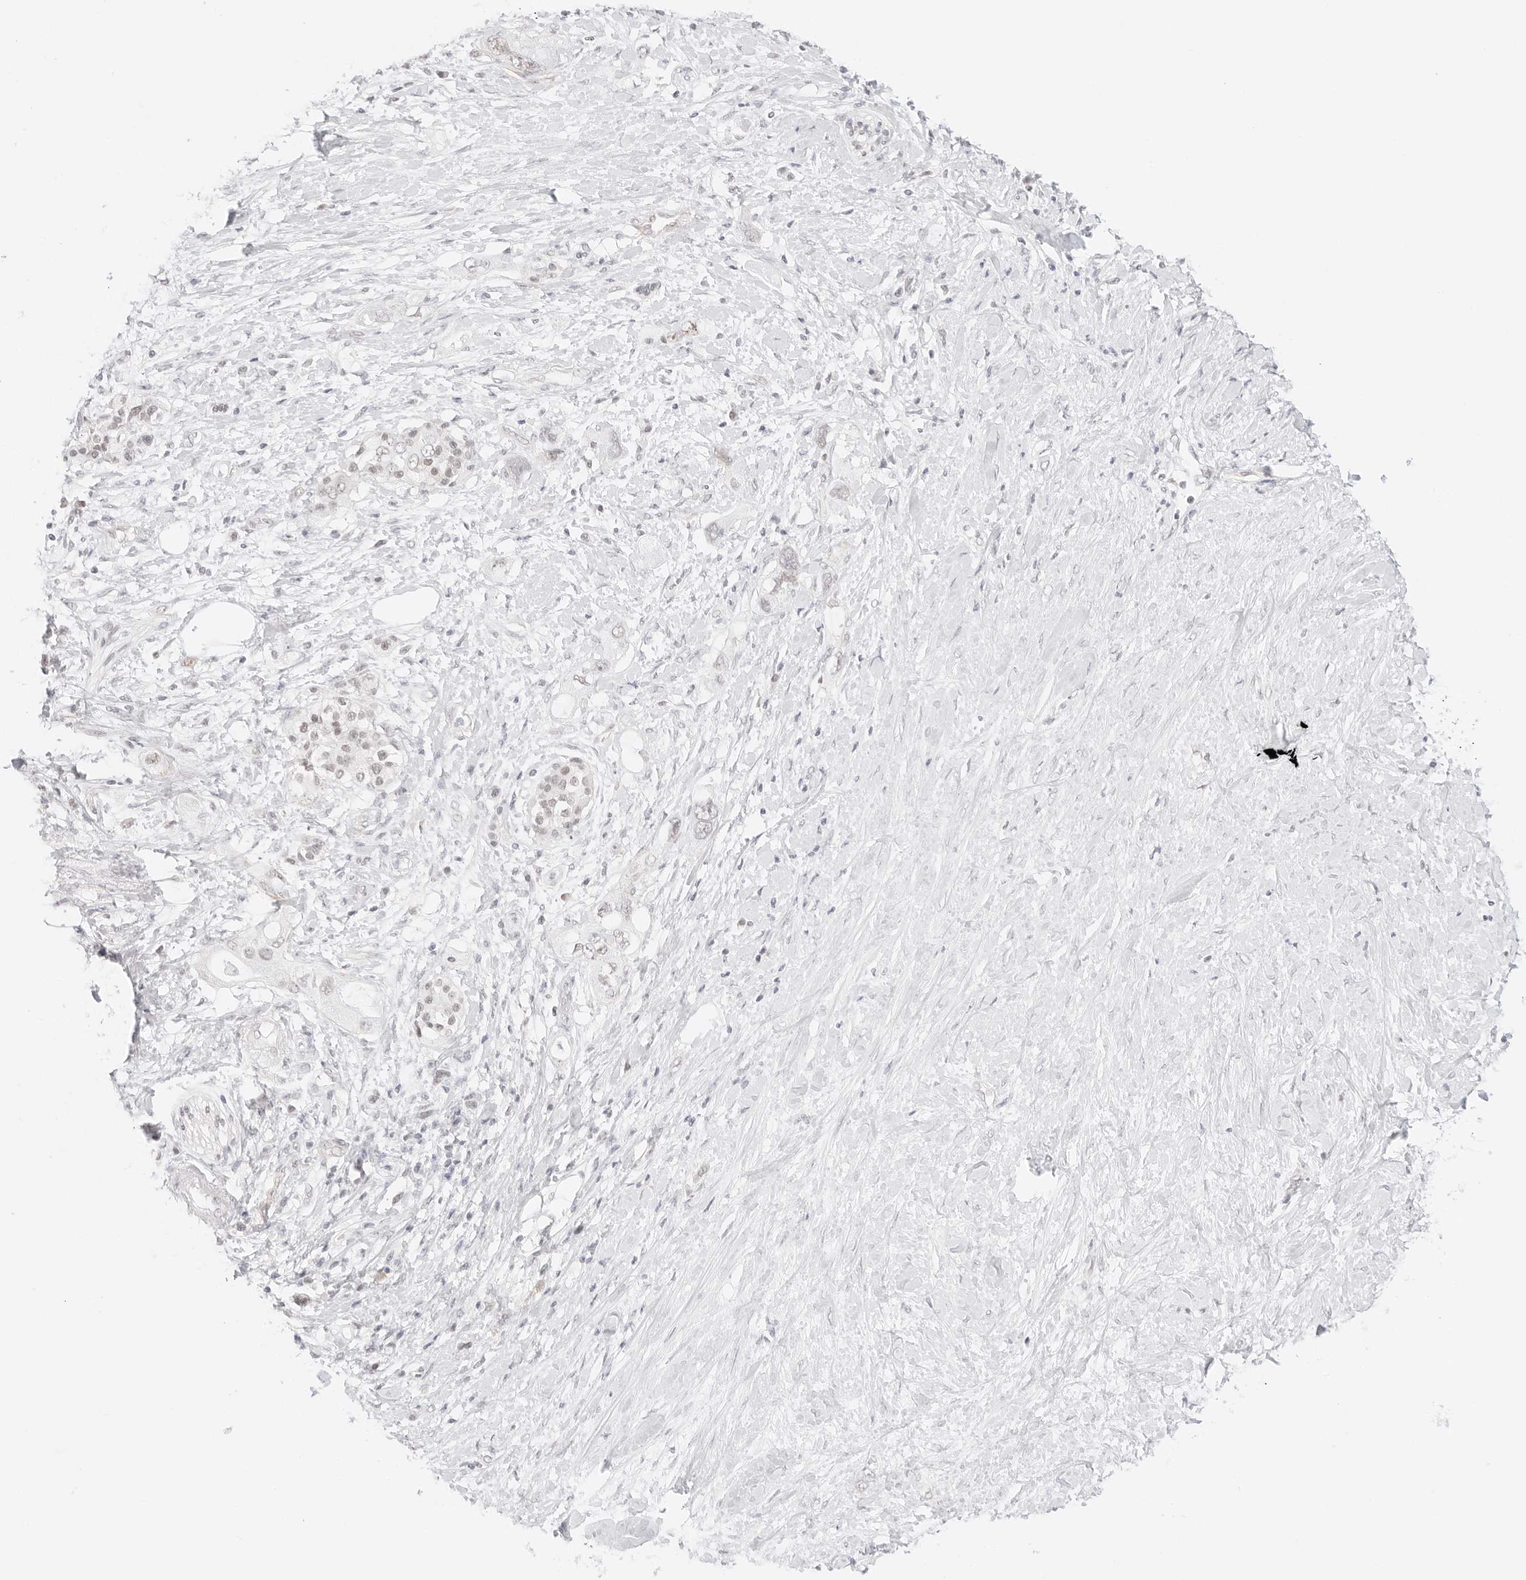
{"staining": {"intensity": "negative", "quantity": "none", "location": "none"}, "tissue": "pancreatic cancer", "cell_type": "Tumor cells", "image_type": "cancer", "snomed": [{"axis": "morphology", "description": "Adenocarcinoma, NOS"}, {"axis": "topography", "description": "Pancreas"}], "caption": "The micrograph displays no staining of tumor cells in pancreatic cancer (adenocarcinoma).", "gene": "ITGA6", "patient": {"sex": "female", "age": 56}}